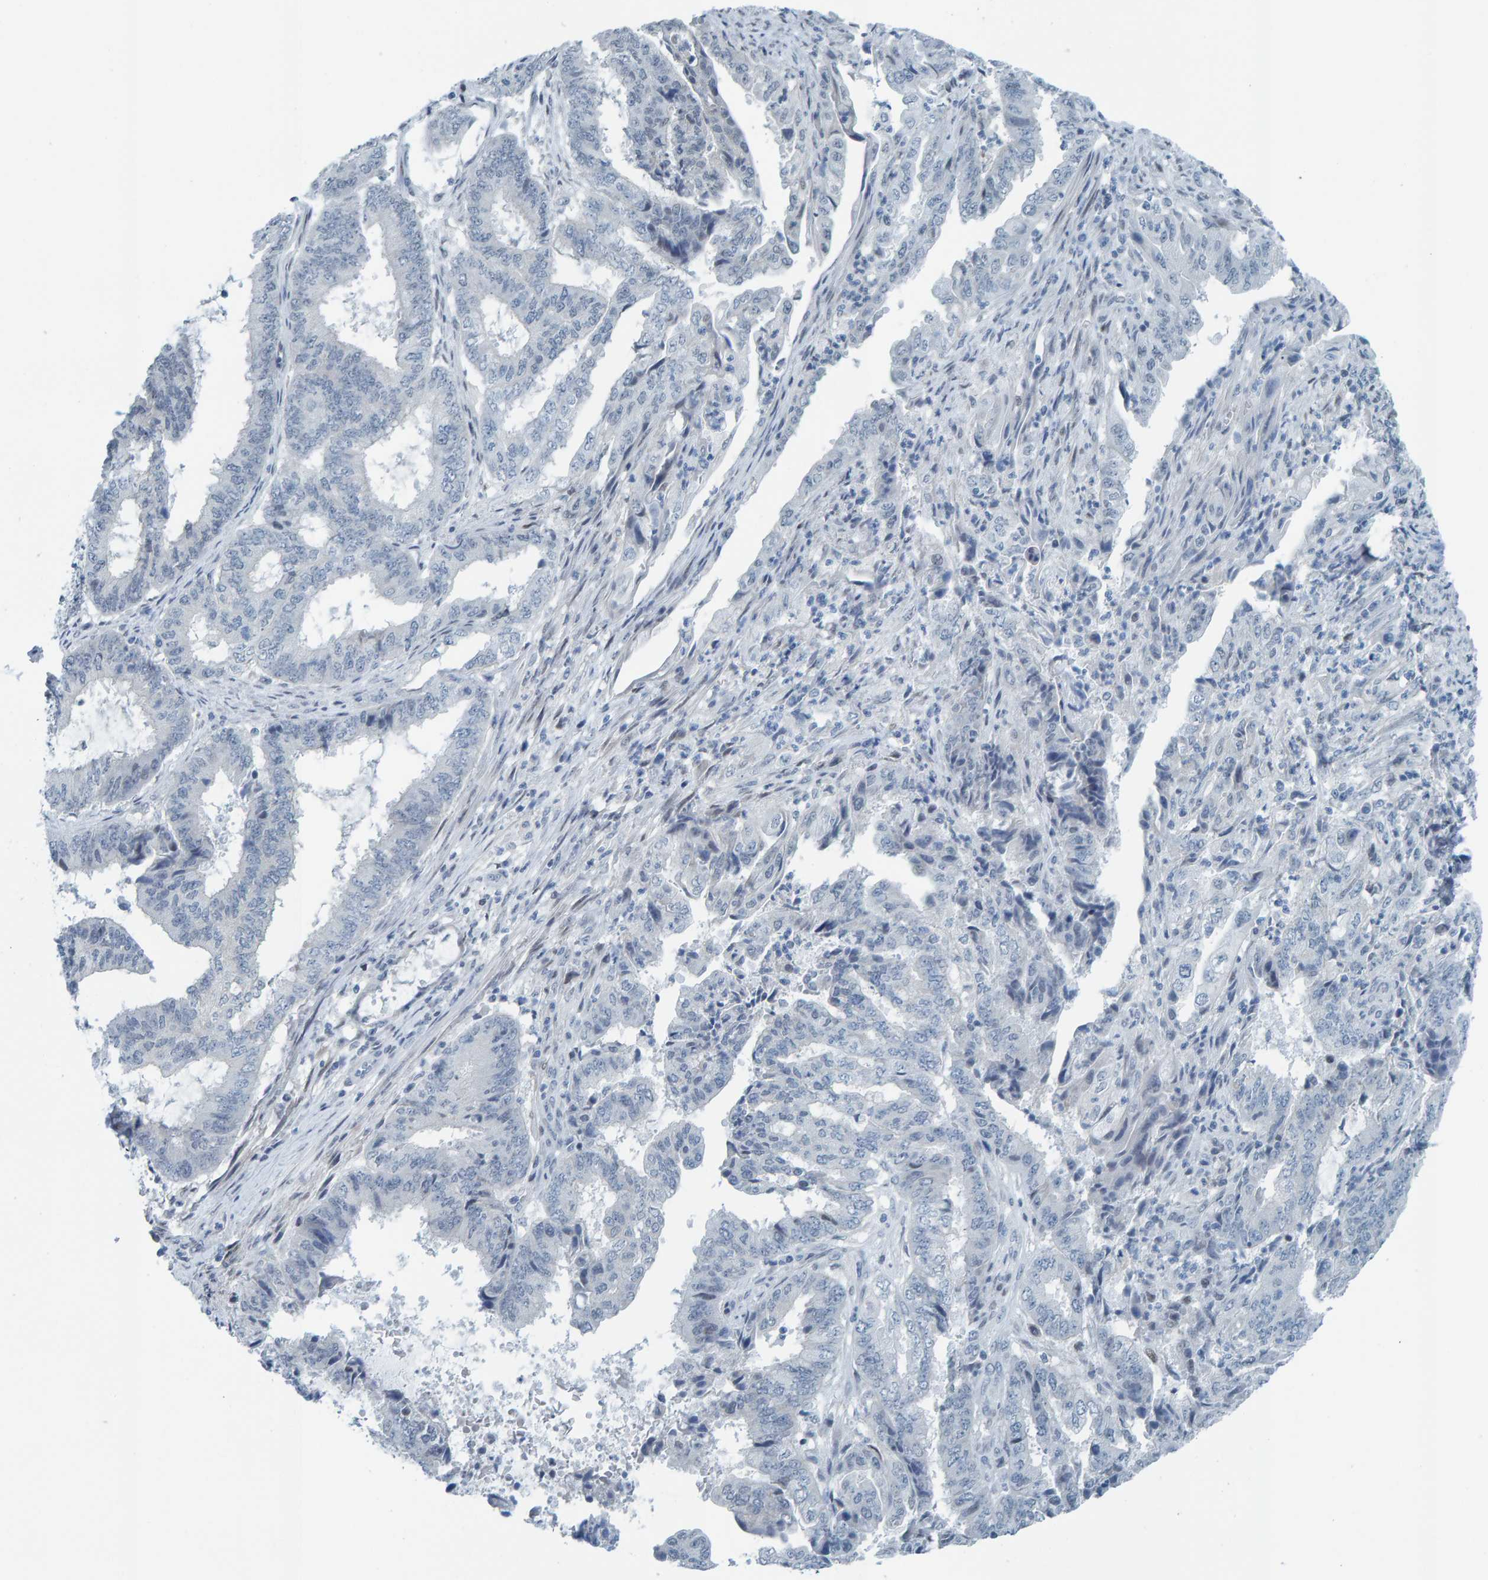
{"staining": {"intensity": "negative", "quantity": "none", "location": "none"}, "tissue": "endometrial cancer", "cell_type": "Tumor cells", "image_type": "cancer", "snomed": [{"axis": "morphology", "description": "Adenocarcinoma, NOS"}, {"axis": "topography", "description": "Endometrium"}], "caption": "The IHC micrograph has no significant expression in tumor cells of endometrial cancer tissue. Brightfield microscopy of immunohistochemistry stained with DAB (brown) and hematoxylin (blue), captured at high magnification.", "gene": "CNP", "patient": {"sex": "female", "age": 51}}